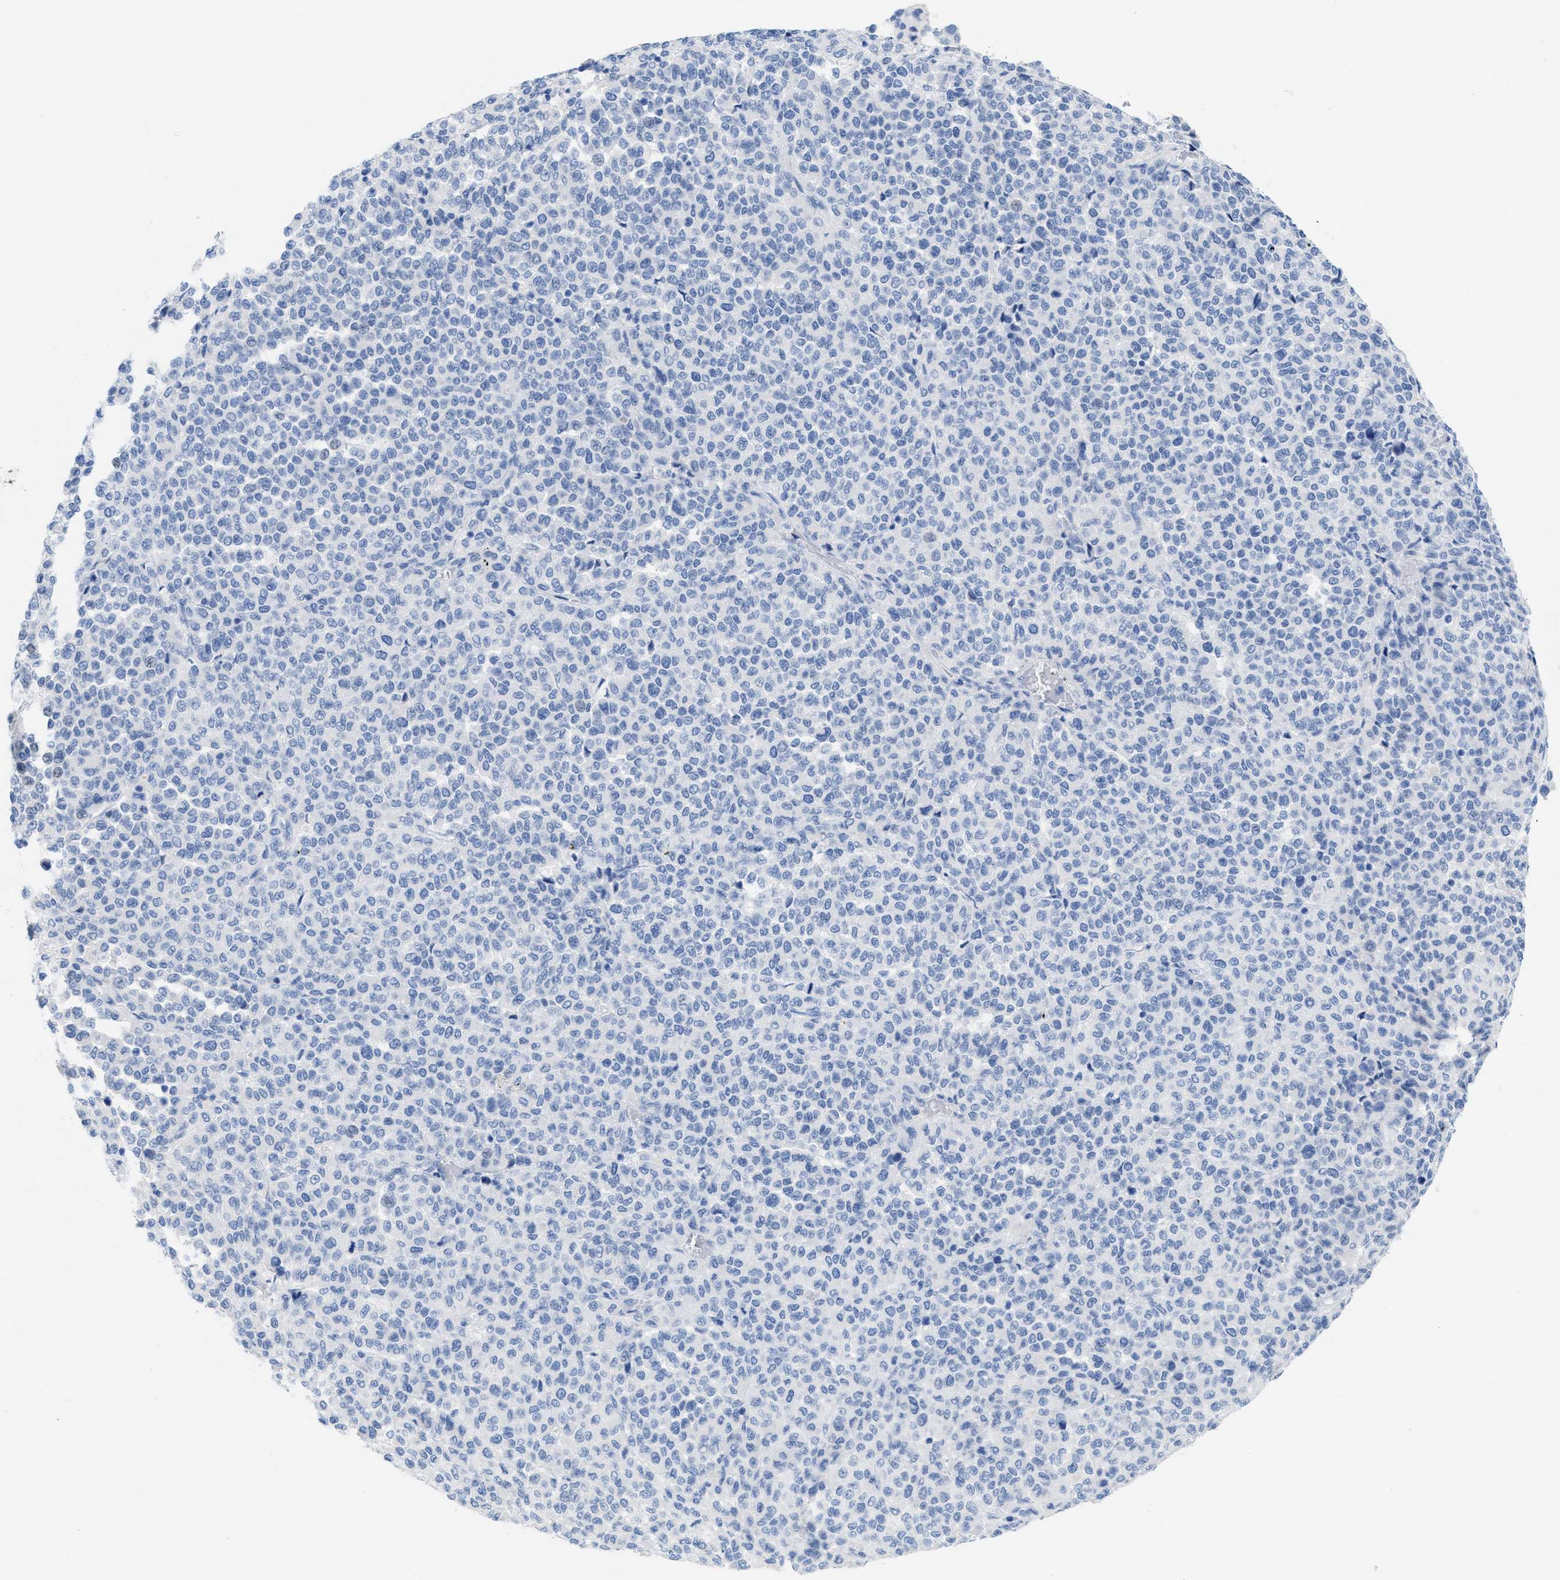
{"staining": {"intensity": "negative", "quantity": "none", "location": "none"}, "tissue": "melanoma", "cell_type": "Tumor cells", "image_type": "cancer", "snomed": [{"axis": "morphology", "description": "Malignant melanoma, Metastatic site"}, {"axis": "topography", "description": "Pancreas"}], "caption": "This micrograph is of malignant melanoma (metastatic site) stained with IHC to label a protein in brown with the nuclei are counter-stained blue. There is no staining in tumor cells. (DAB IHC, high magnification).", "gene": "ANKFN1", "patient": {"sex": "female", "age": 30}}